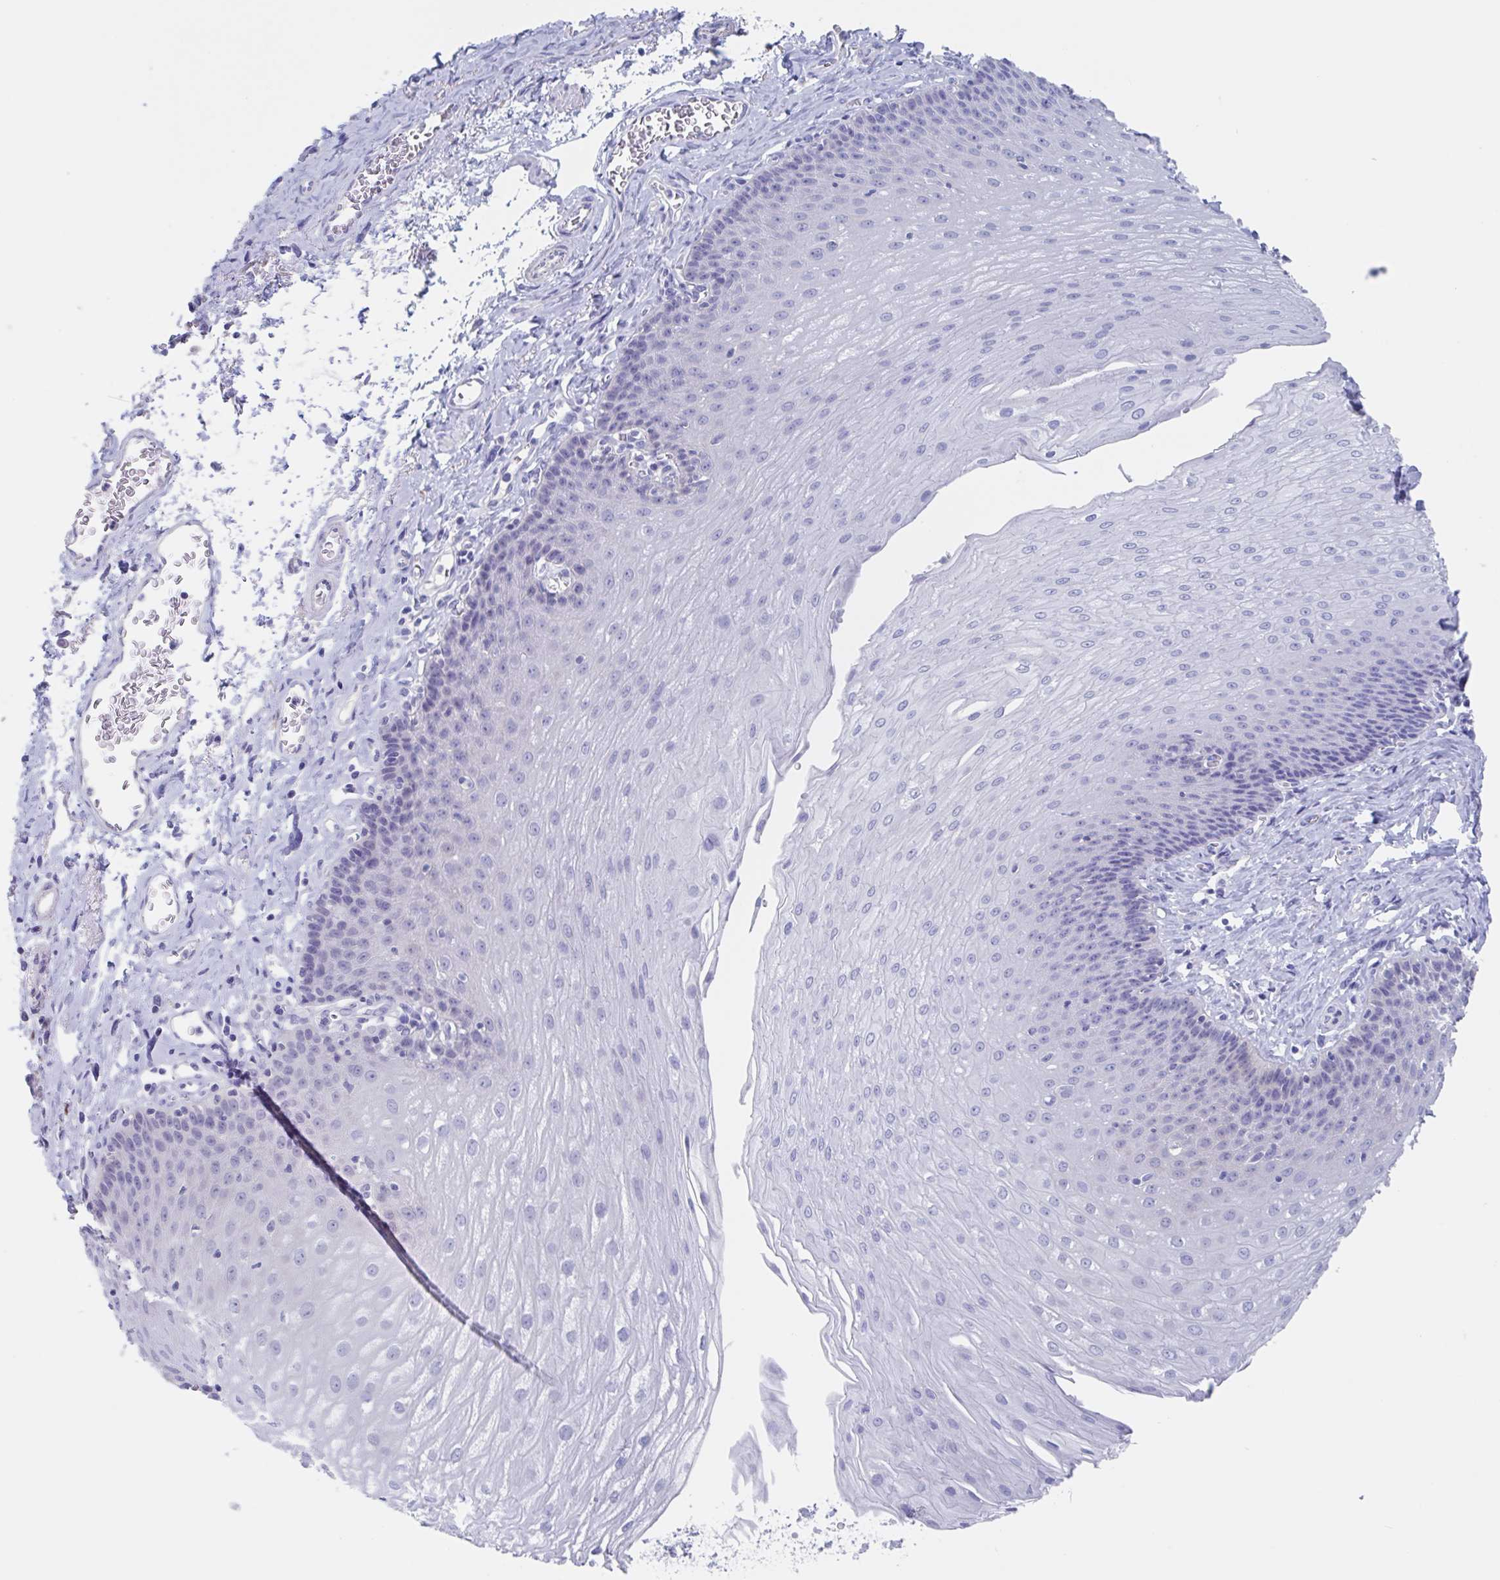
{"staining": {"intensity": "negative", "quantity": "none", "location": "none"}, "tissue": "esophagus", "cell_type": "Squamous epithelial cells", "image_type": "normal", "snomed": [{"axis": "morphology", "description": "Normal tissue, NOS"}, {"axis": "topography", "description": "Esophagus"}], "caption": "Immunohistochemistry photomicrograph of normal esophagus: human esophagus stained with DAB (3,3'-diaminobenzidine) reveals no significant protein staining in squamous epithelial cells.", "gene": "NOXRED1", "patient": {"sex": "female", "age": 81}}